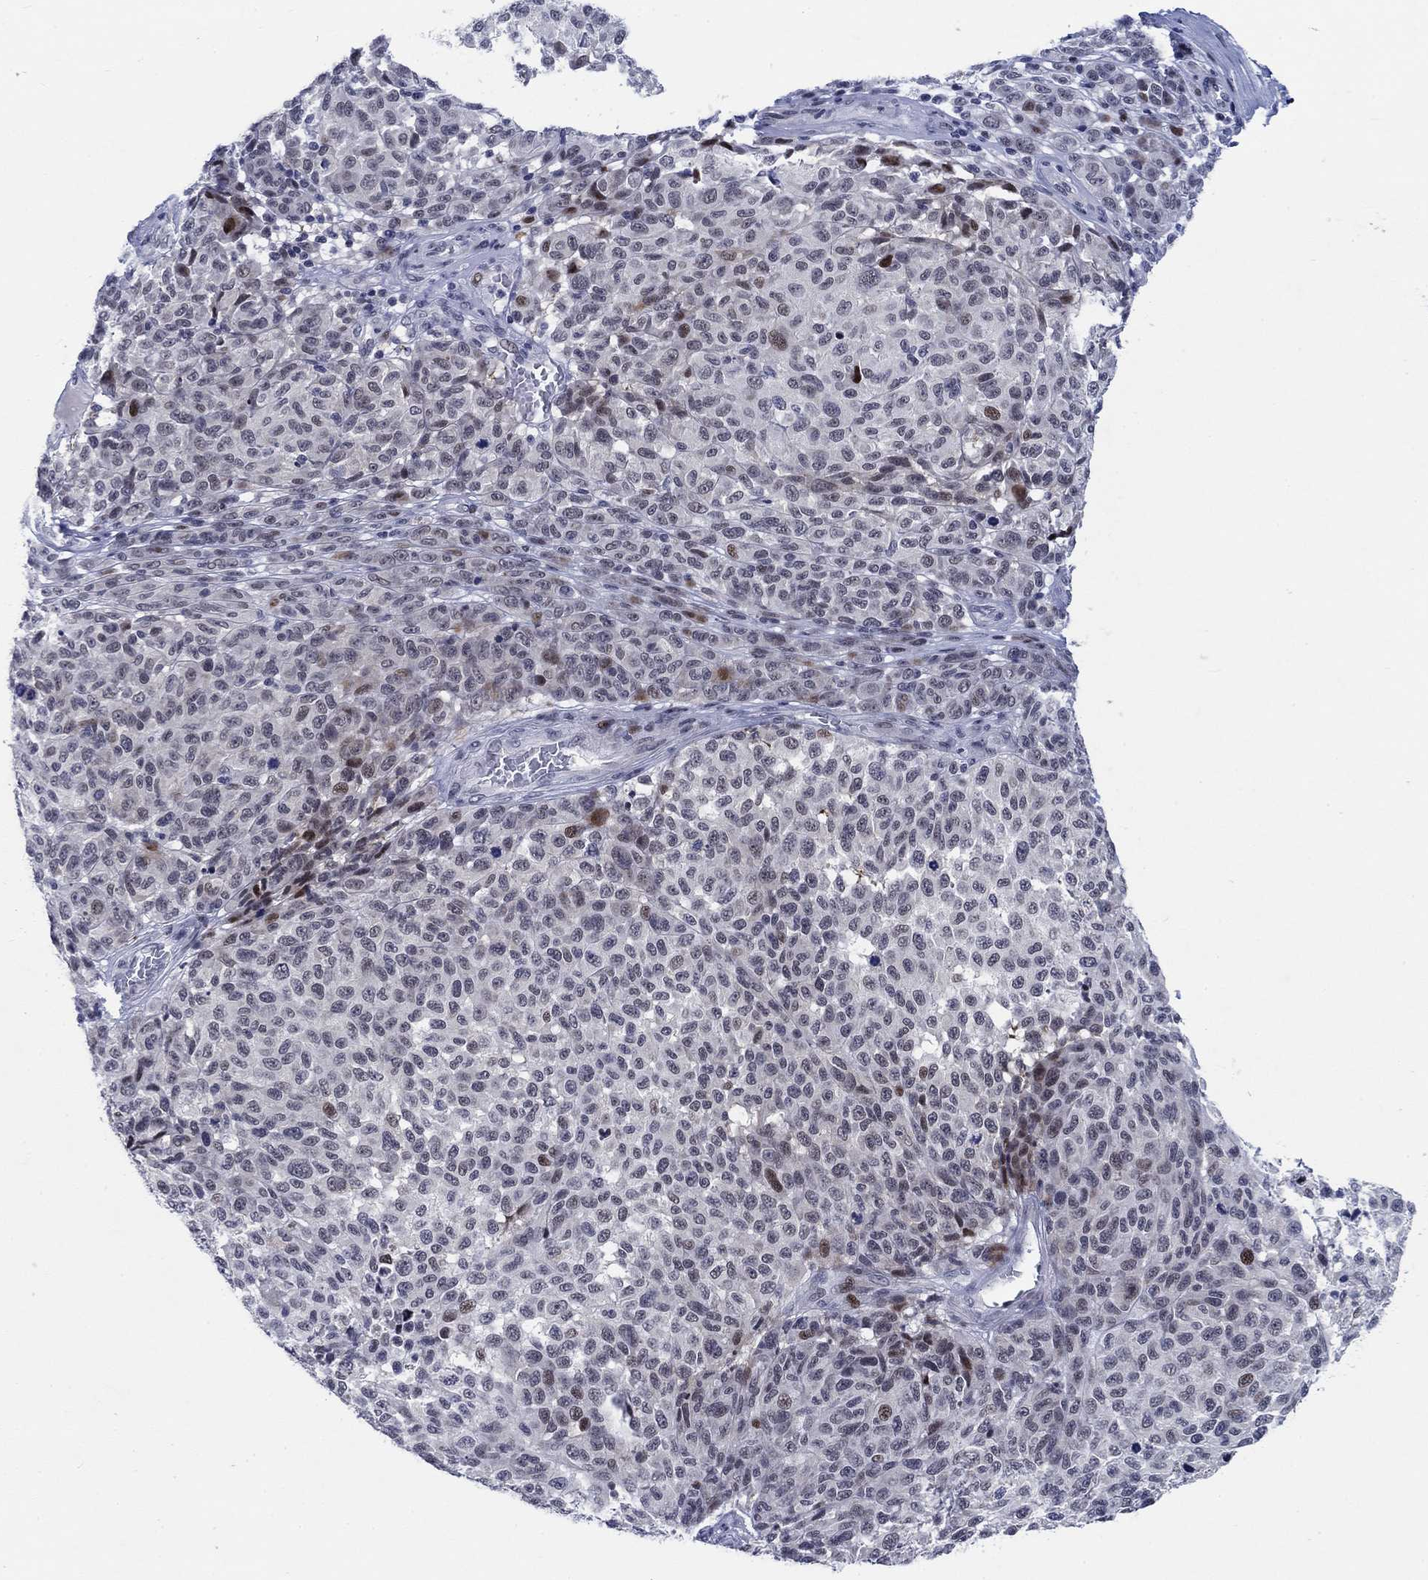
{"staining": {"intensity": "moderate", "quantity": "<25%", "location": "nuclear"}, "tissue": "melanoma", "cell_type": "Tumor cells", "image_type": "cancer", "snomed": [{"axis": "morphology", "description": "Malignant melanoma, NOS"}, {"axis": "topography", "description": "Skin"}], "caption": "Human melanoma stained for a protein (brown) demonstrates moderate nuclear positive expression in about <25% of tumor cells.", "gene": "NEU3", "patient": {"sex": "male", "age": 59}}